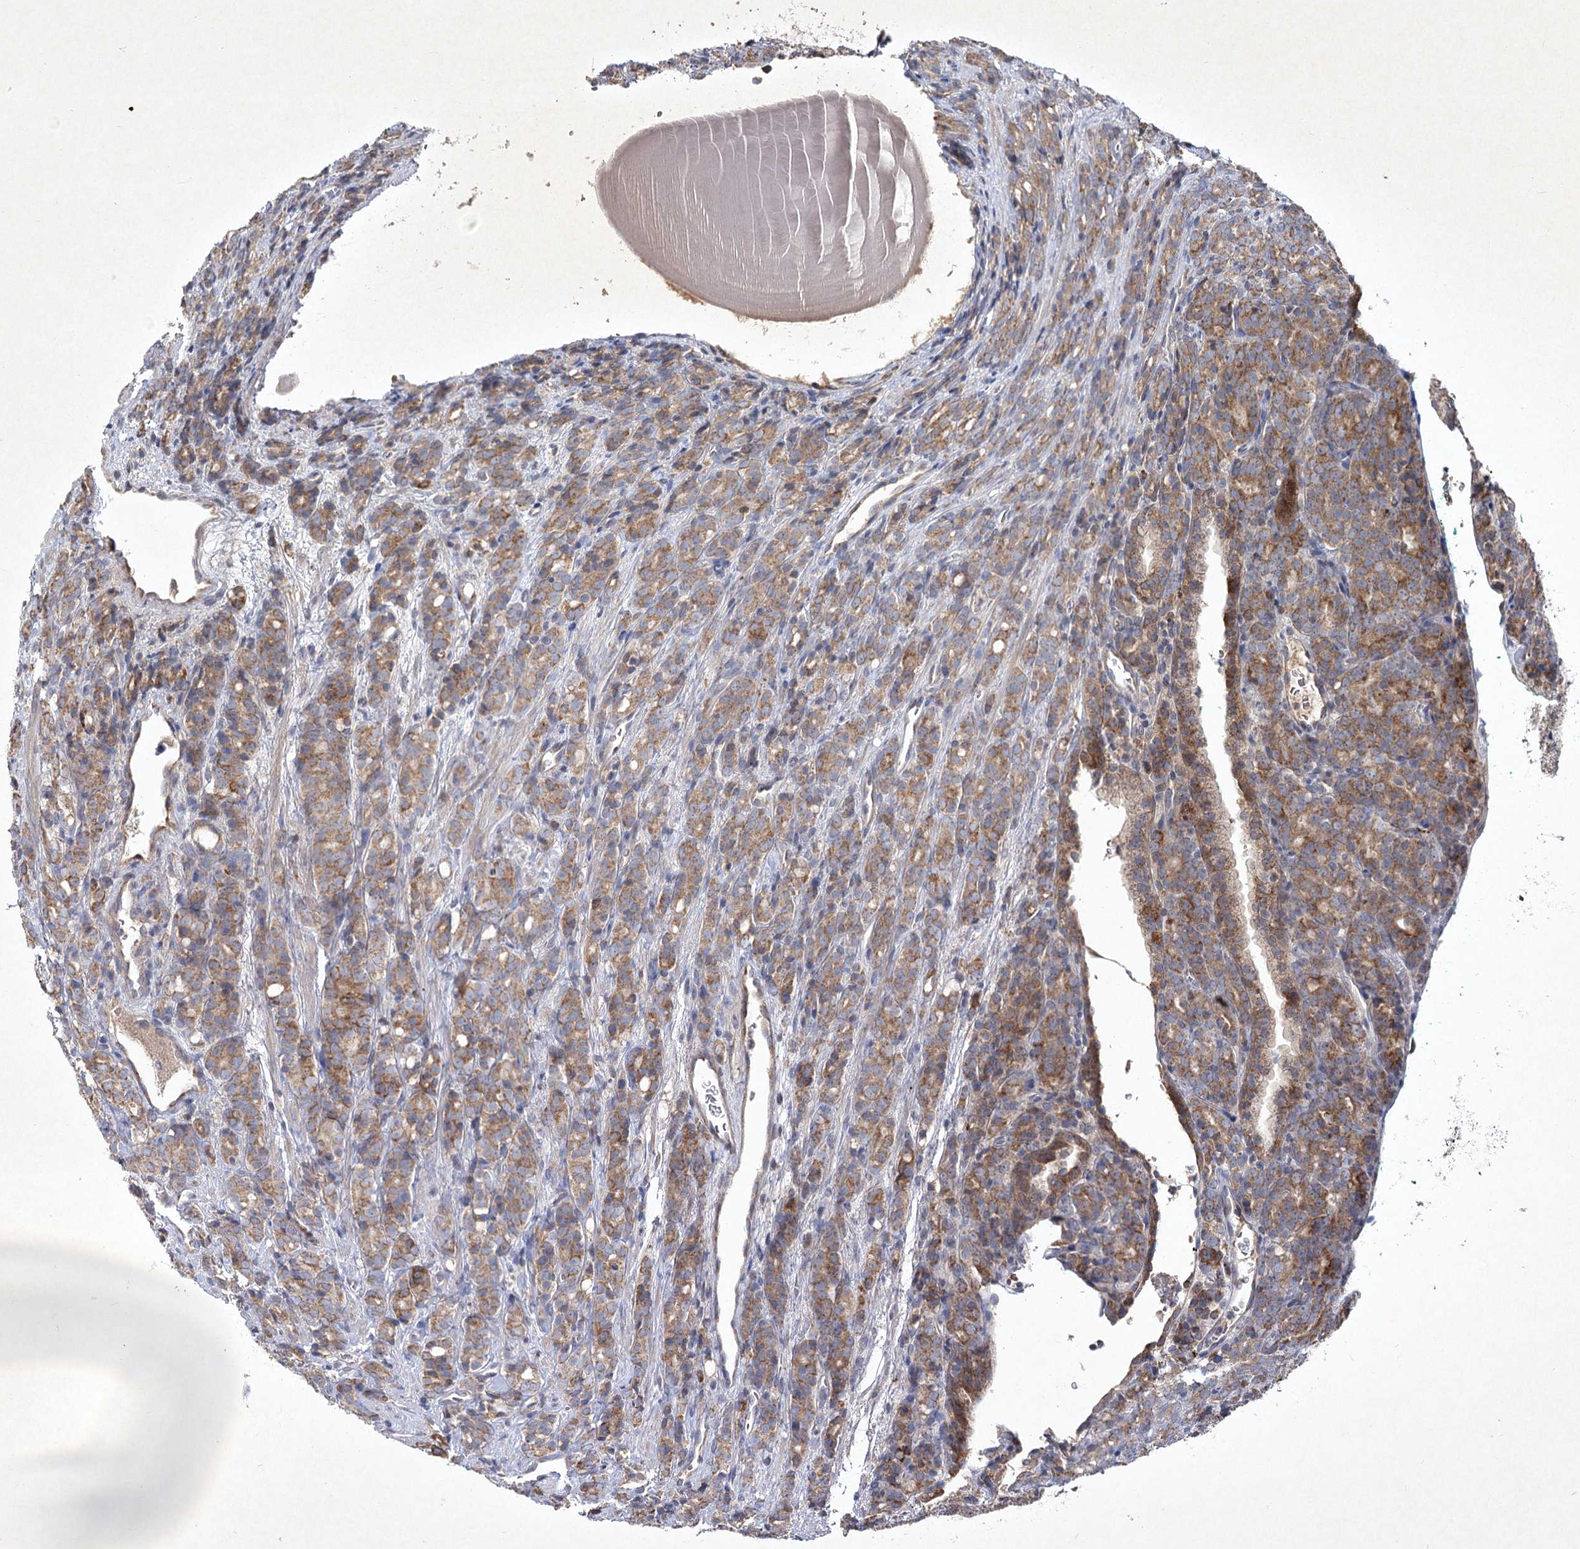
{"staining": {"intensity": "moderate", "quantity": ">75%", "location": "cytoplasmic/membranous"}, "tissue": "prostate cancer", "cell_type": "Tumor cells", "image_type": "cancer", "snomed": [{"axis": "morphology", "description": "Adenocarcinoma, High grade"}, {"axis": "topography", "description": "Prostate"}], "caption": "Moderate cytoplasmic/membranous protein staining is present in about >75% of tumor cells in prostate cancer.", "gene": "PYROXD2", "patient": {"sex": "male", "age": 62}}